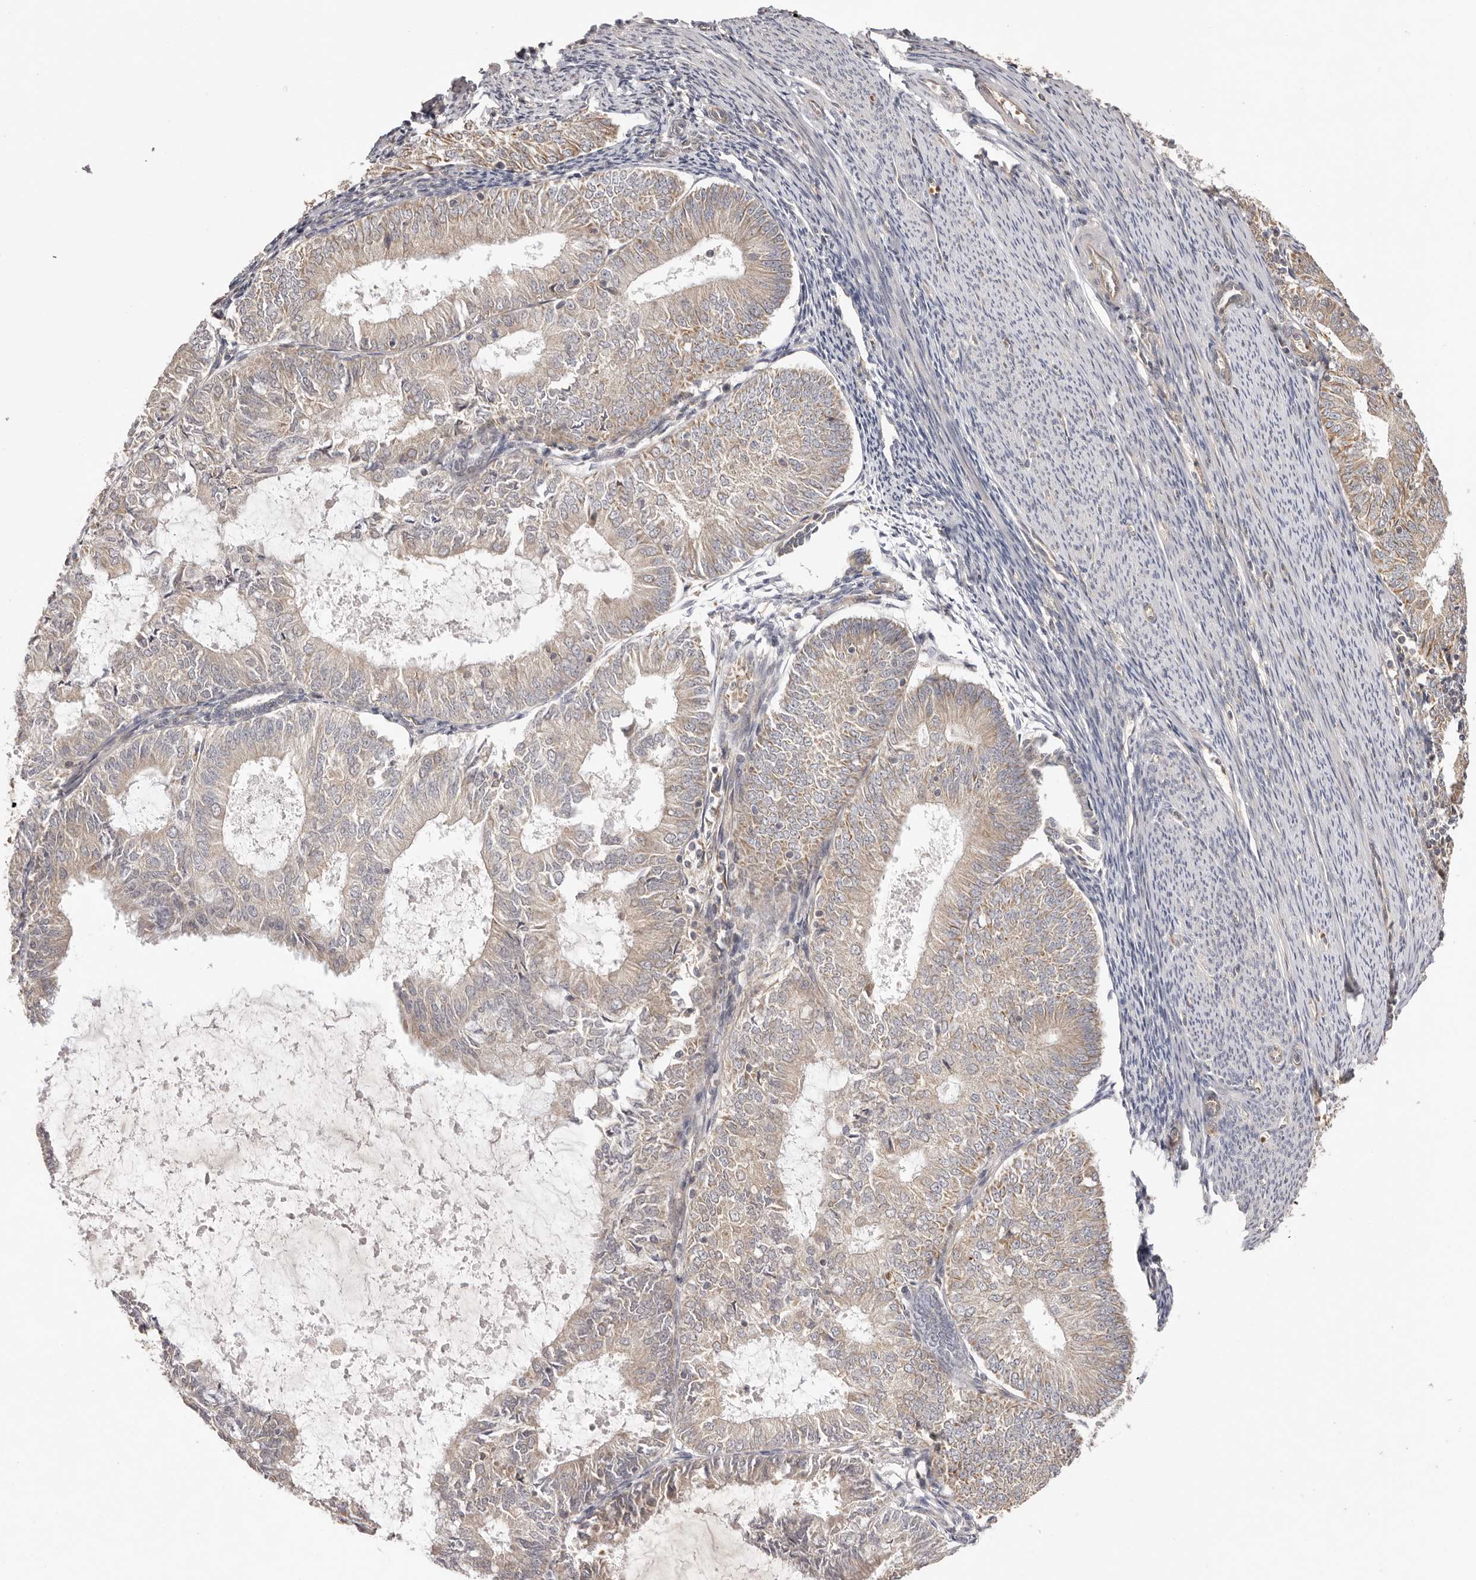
{"staining": {"intensity": "weak", "quantity": "25%-75%", "location": "cytoplasmic/membranous"}, "tissue": "endometrial cancer", "cell_type": "Tumor cells", "image_type": "cancer", "snomed": [{"axis": "morphology", "description": "Adenocarcinoma, NOS"}, {"axis": "topography", "description": "Endometrium"}], "caption": "DAB immunohistochemical staining of human endometrial adenocarcinoma reveals weak cytoplasmic/membranous protein positivity in about 25%-75% of tumor cells.", "gene": "UBR2", "patient": {"sex": "female", "age": 57}}